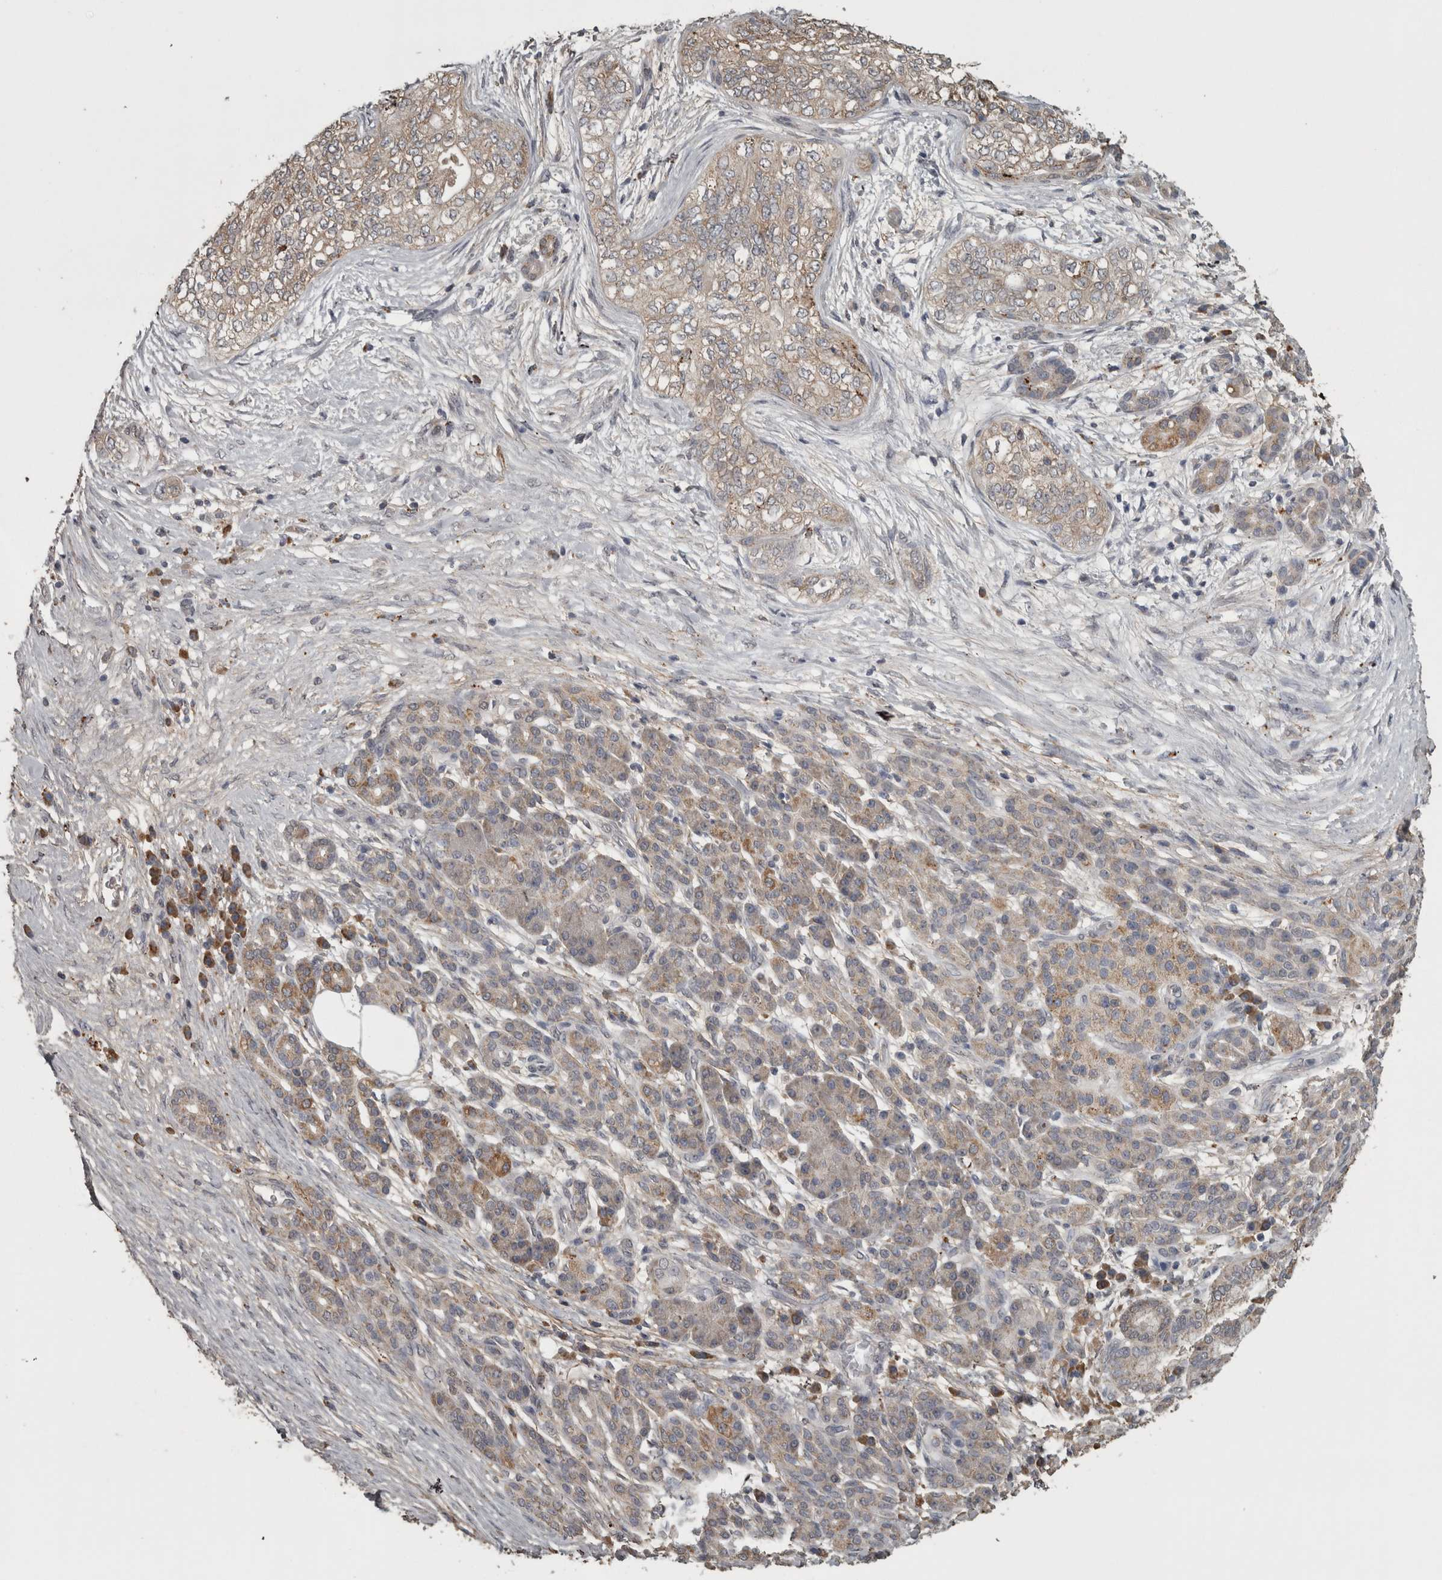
{"staining": {"intensity": "weak", "quantity": ">75%", "location": "cytoplasmic/membranous"}, "tissue": "pancreatic cancer", "cell_type": "Tumor cells", "image_type": "cancer", "snomed": [{"axis": "morphology", "description": "Adenocarcinoma, NOS"}, {"axis": "topography", "description": "Pancreas"}], "caption": "About >75% of tumor cells in pancreatic cancer (adenocarcinoma) exhibit weak cytoplasmic/membranous protein expression as visualized by brown immunohistochemical staining.", "gene": "FRK", "patient": {"sex": "male", "age": 72}}